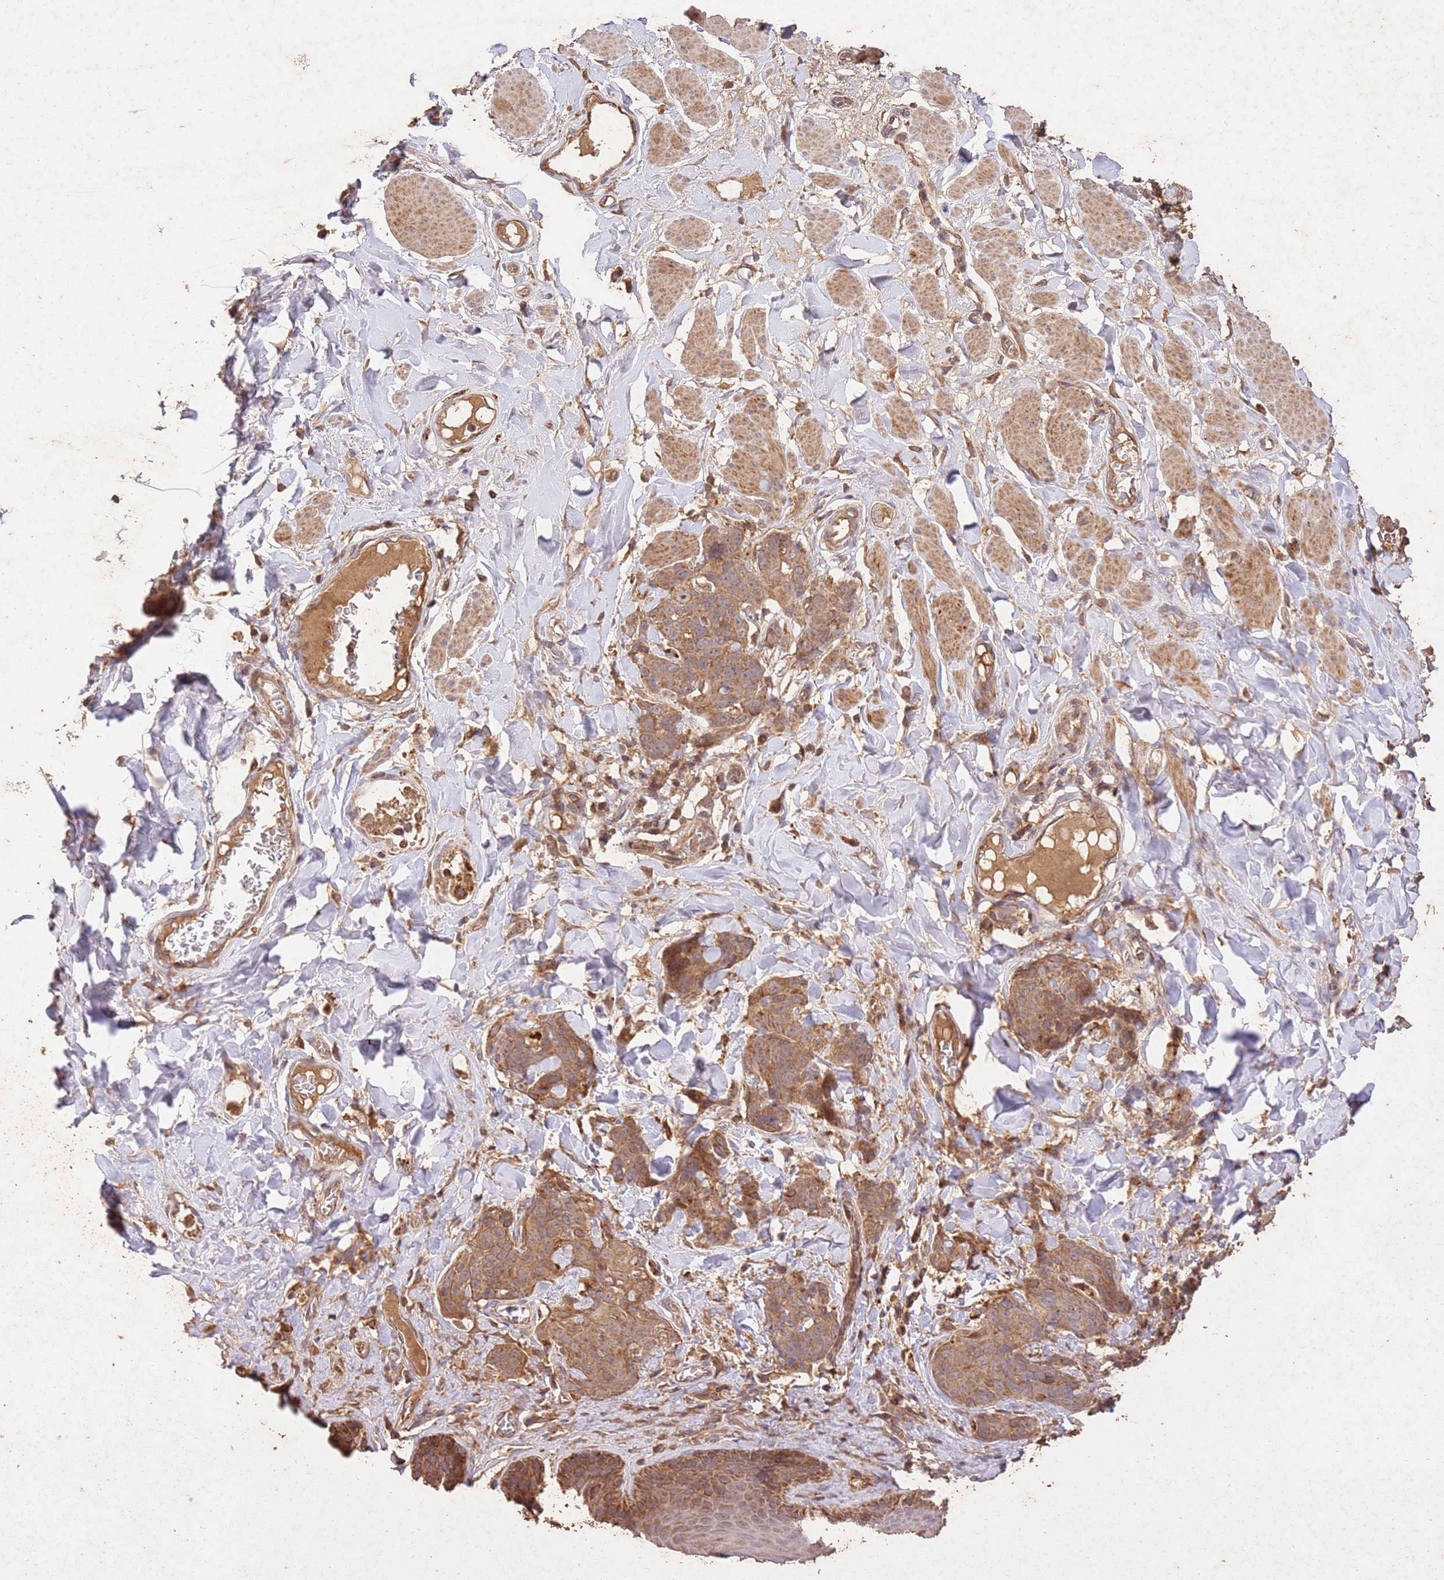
{"staining": {"intensity": "moderate", "quantity": ">75%", "location": "cytoplasmic/membranous"}, "tissue": "skin cancer", "cell_type": "Tumor cells", "image_type": "cancer", "snomed": [{"axis": "morphology", "description": "Squamous cell carcinoma, NOS"}, {"axis": "topography", "description": "Skin"}, {"axis": "topography", "description": "Vulva"}], "caption": "An image showing moderate cytoplasmic/membranous expression in about >75% of tumor cells in skin cancer (squamous cell carcinoma), as visualized by brown immunohistochemical staining.", "gene": "LRRC28", "patient": {"sex": "female", "age": 85}}